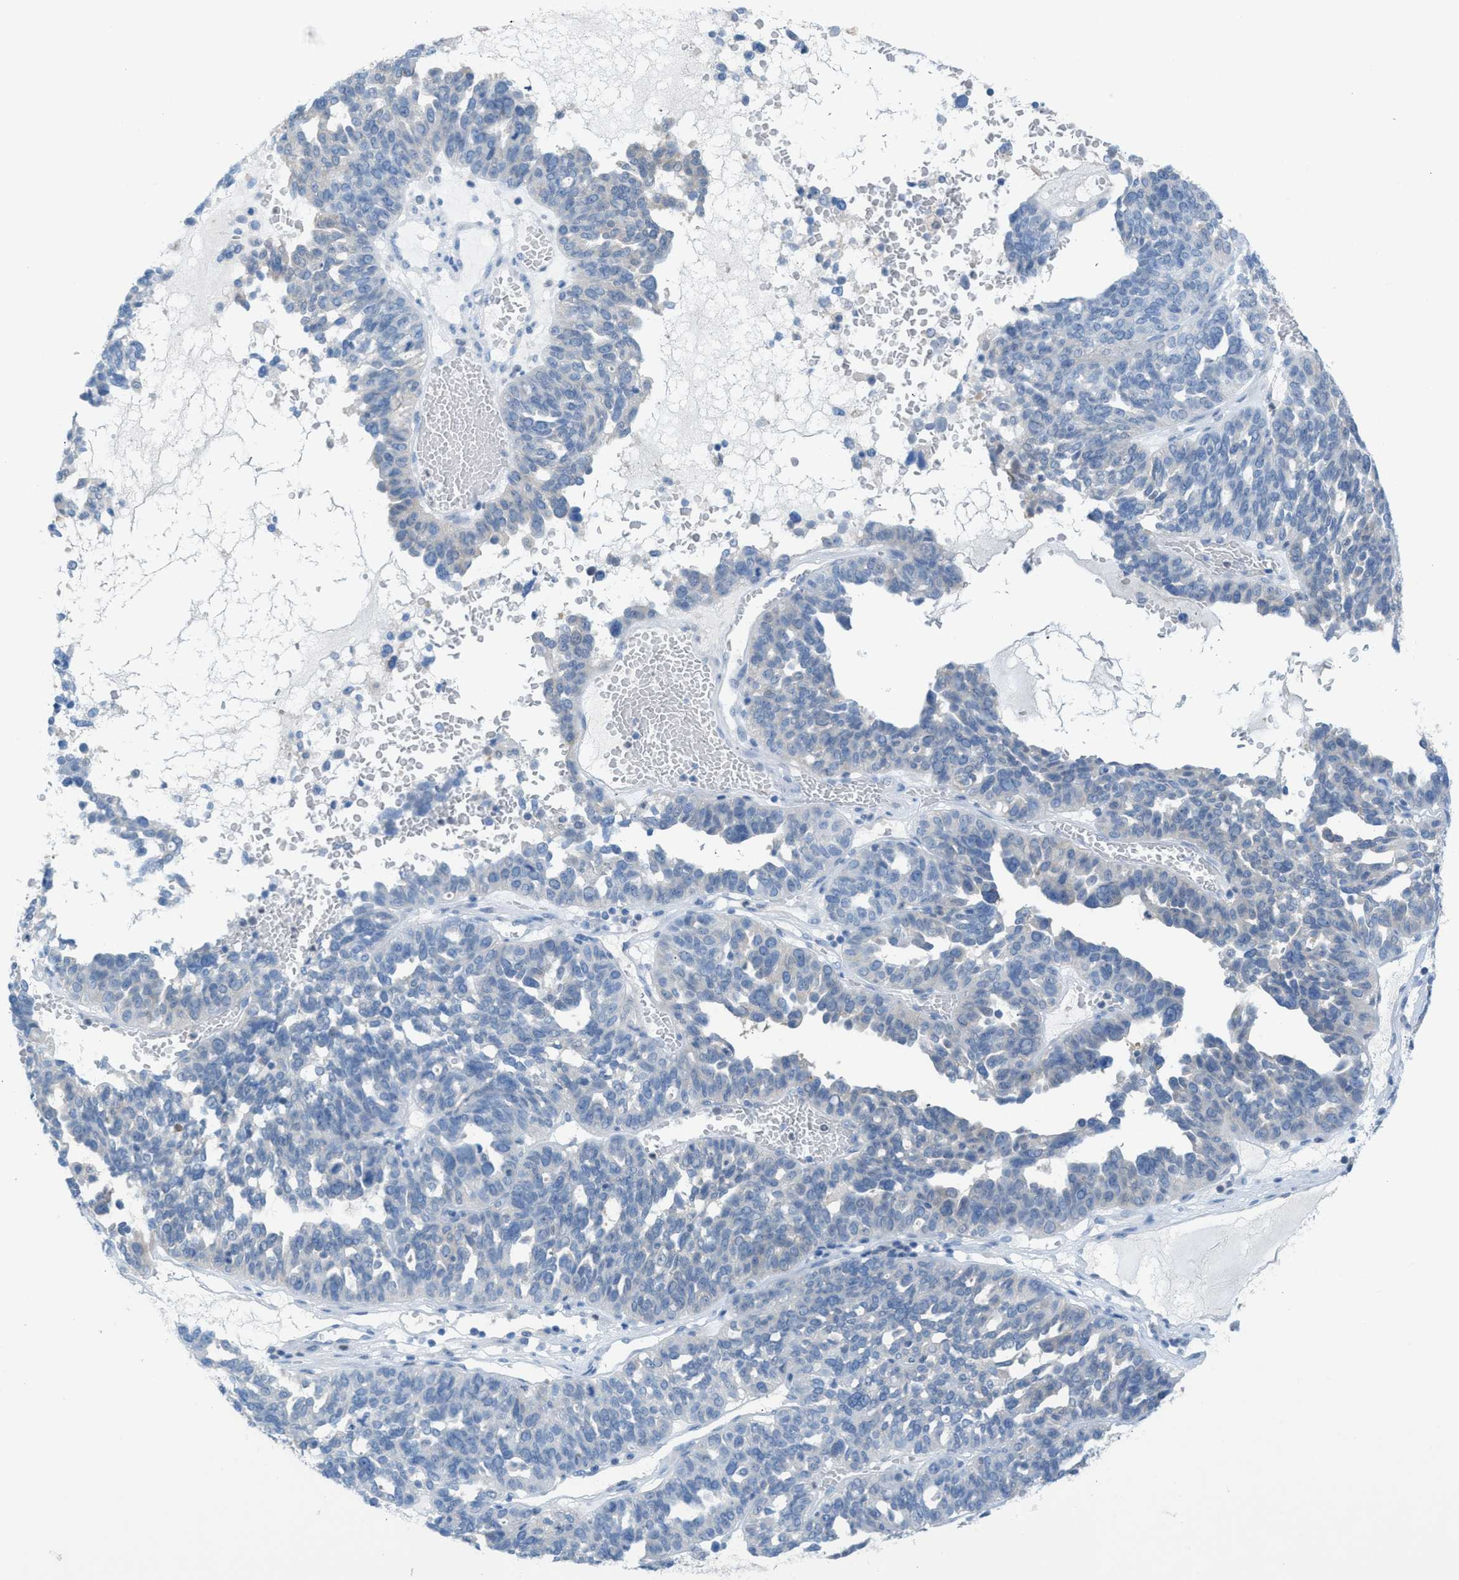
{"staining": {"intensity": "negative", "quantity": "none", "location": "none"}, "tissue": "ovarian cancer", "cell_type": "Tumor cells", "image_type": "cancer", "snomed": [{"axis": "morphology", "description": "Cystadenocarcinoma, serous, NOS"}, {"axis": "topography", "description": "Ovary"}], "caption": "IHC image of human serous cystadenocarcinoma (ovarian) stained for a protein (brown), which shows no expression in tumor cells.", "gene": "PPM1D", "patient": {"sex": "female", "age": 59}}